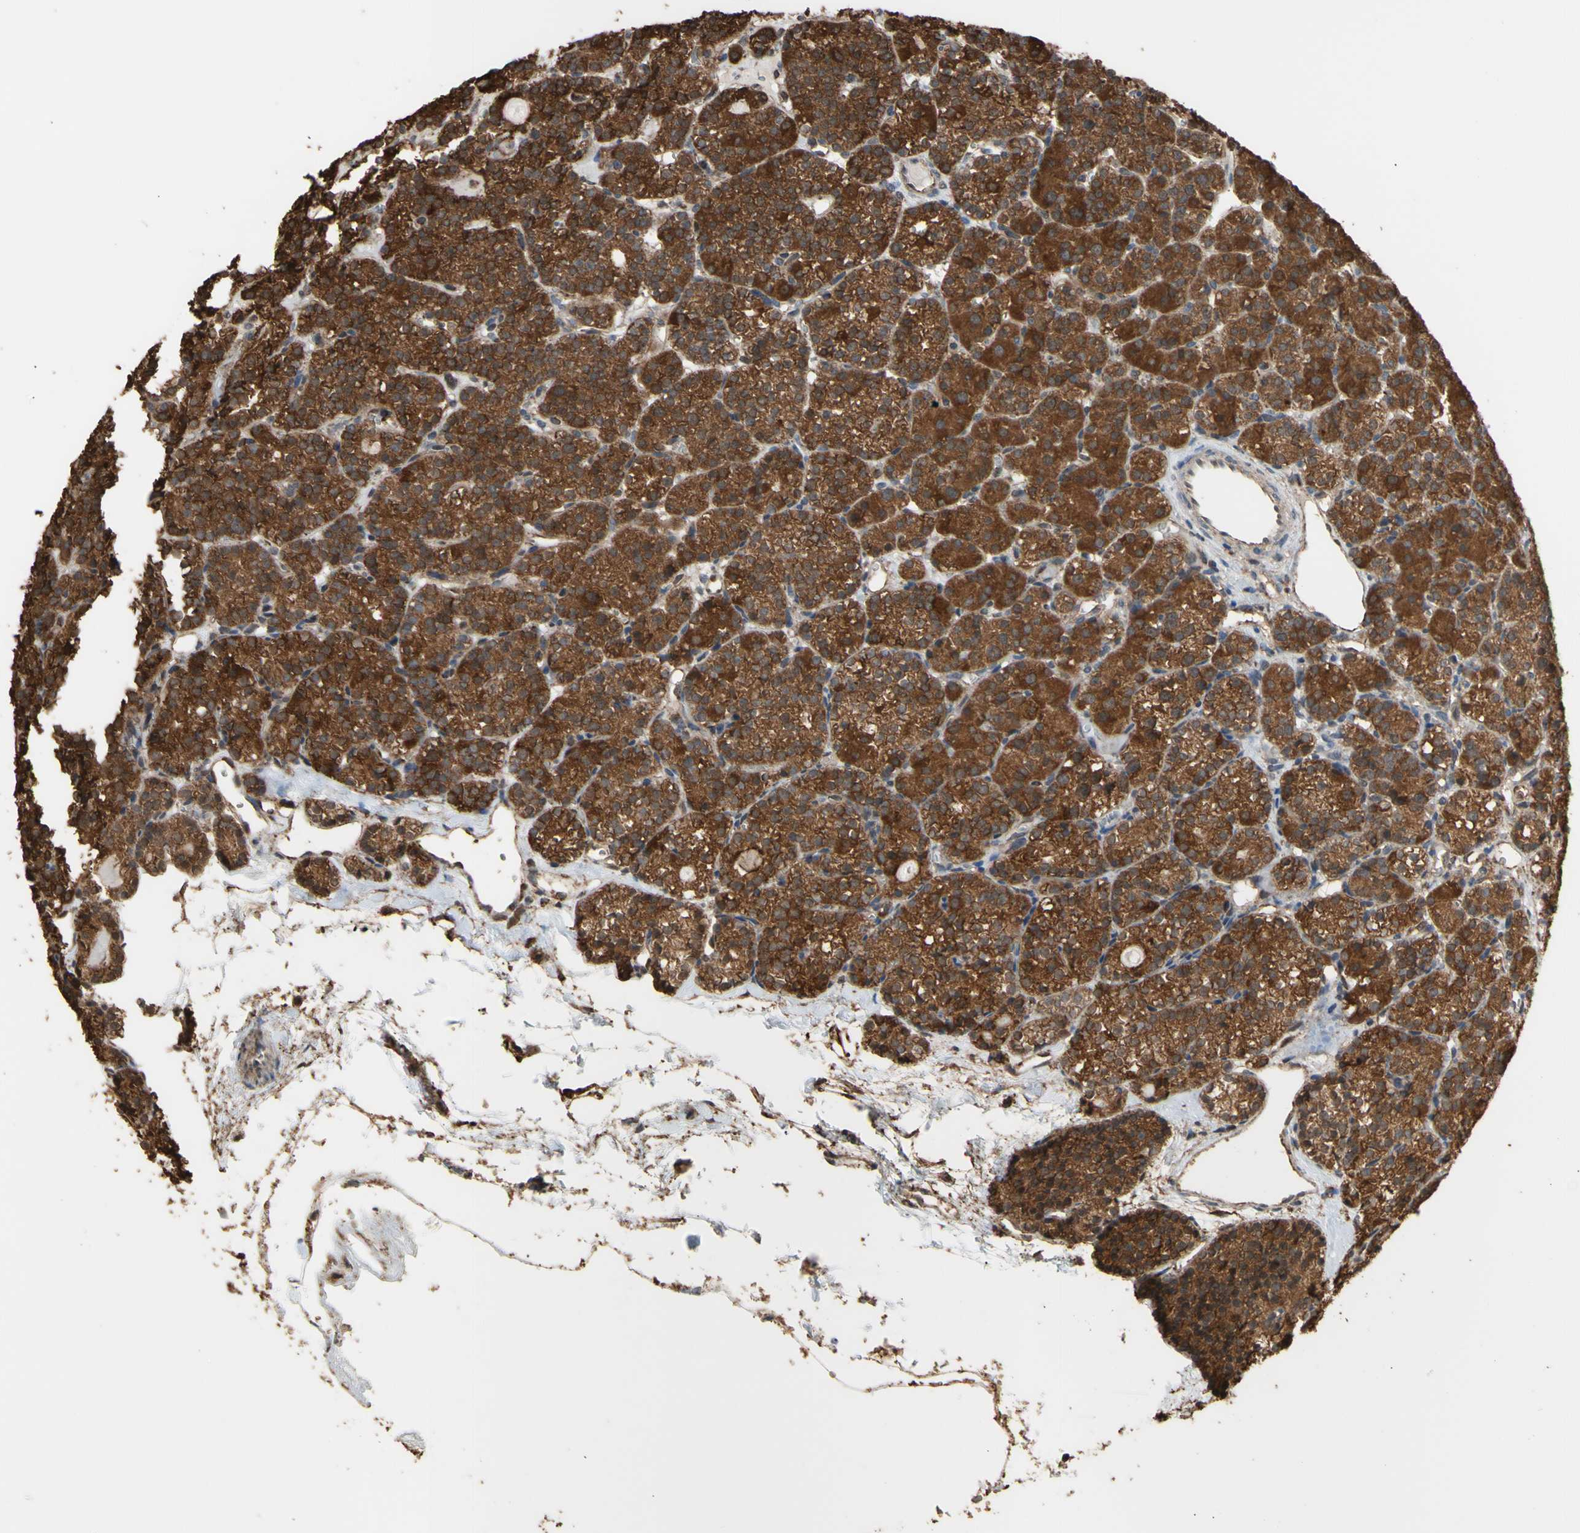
{"staining": {"intensity": "strong", "quantity": ">75%", "location": "cytoplasmic/membranous"}, "tissue": "parathyroid gland", "cell_type": "Glandular cells", "image_type": "normal", "snomed": [{"axis": "morphology", "description": "Normal tissue, NOS"}, {"axis": "topography", "description": "Parathyroid gland"}], "caption": "Benign parathyroid gland was stained to show a protein in brown. There is high levels of strong cytoplasmic/membranous positivity in approximately >75% of glandular cells.", "gene": "ALDH9A1", "patient": {"sex": "female", "age": 64}}